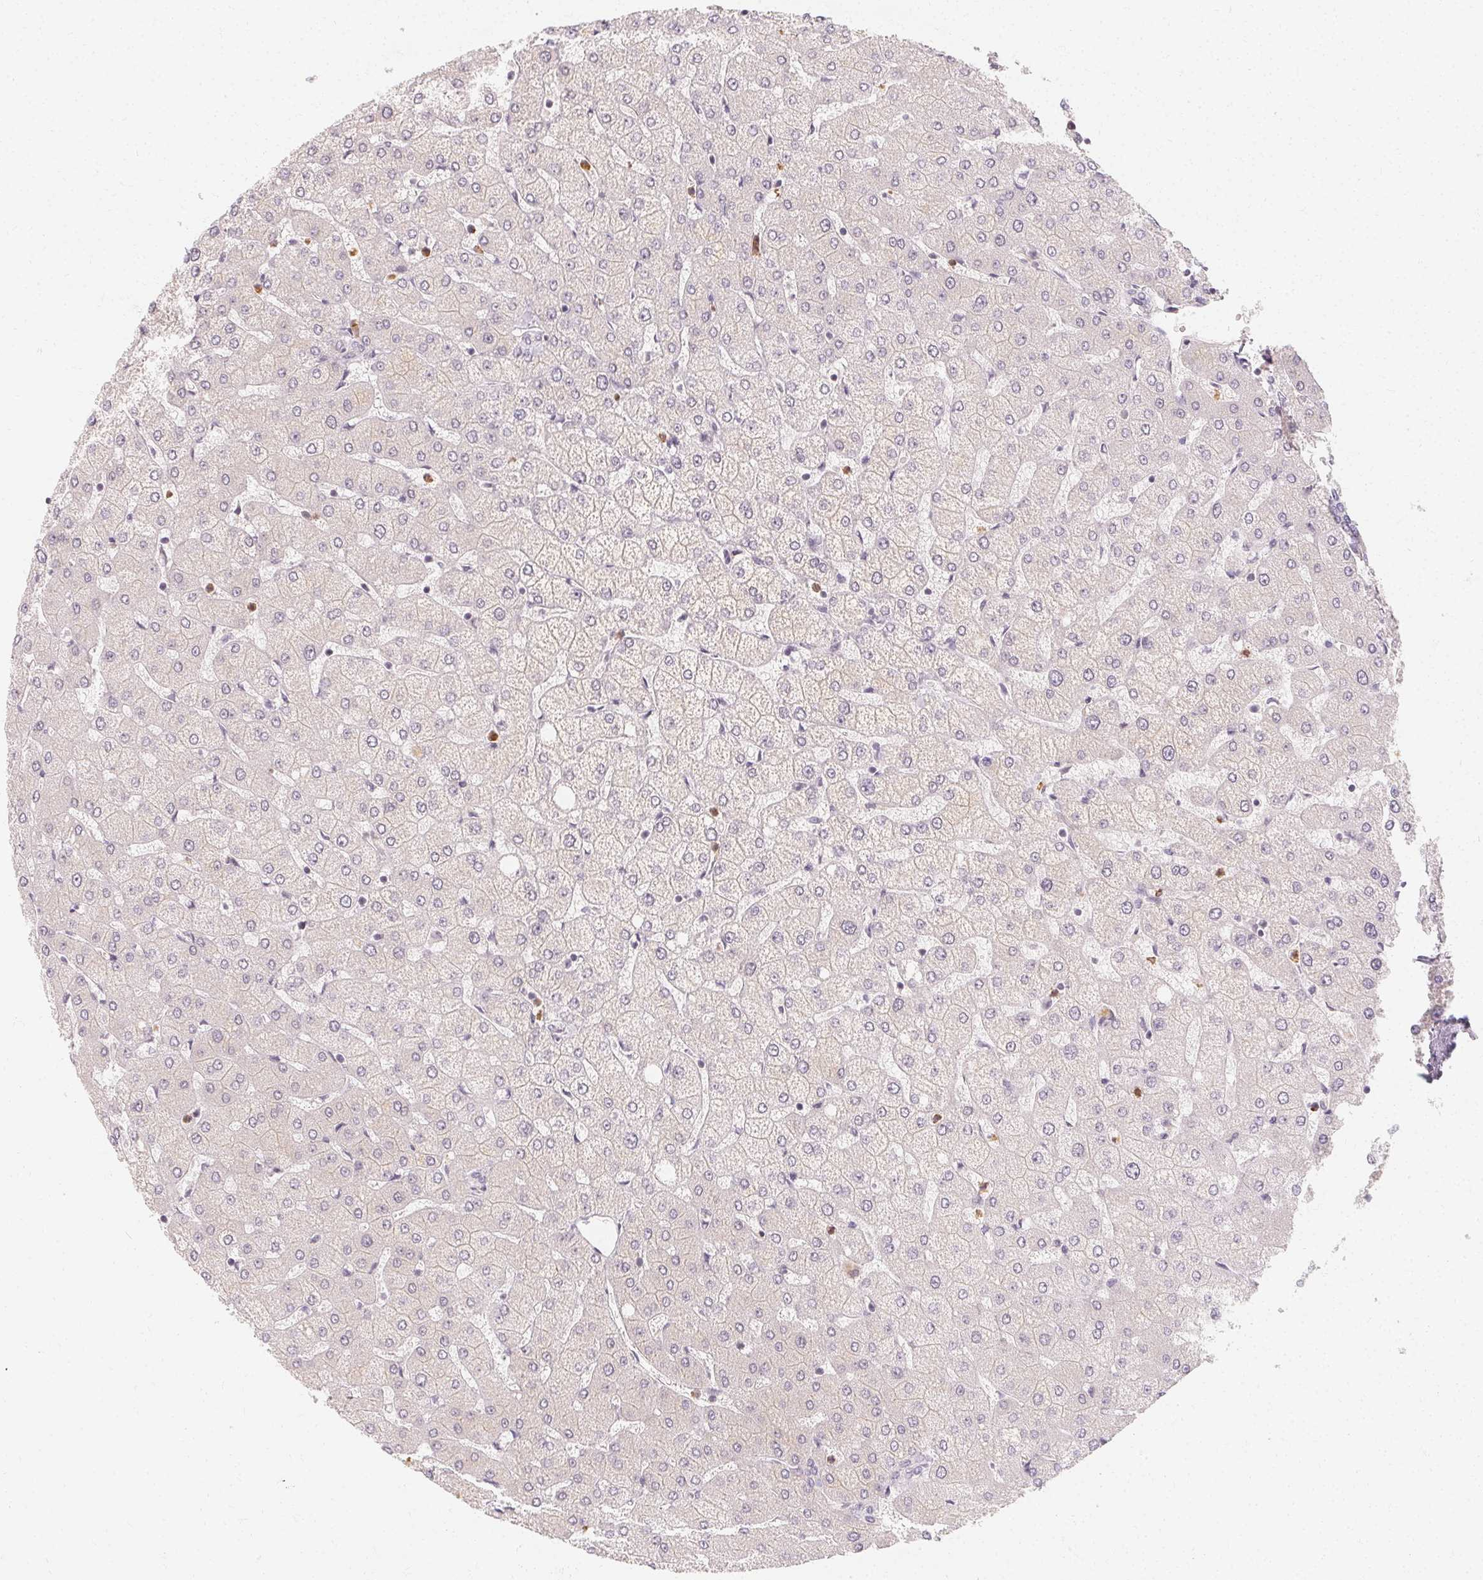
{"staining": {"intensity": "negative", "quantity": "none", "location": "none"}, "tissue": "liver", "cell_type": "Cholangiocytes", "image_type": "normal", "snomed": [{"axis": "morphology", "description": "Normal tissue, NOS"}, {"axis": "topography", "description": "Liver"}], "caption": "DAB (3,3'-diaminobenzidine) immunohistochemical staining of benign human liver displays no significant staining in cholangiocytes.", "gene": "CLCNKA", "patient": {"sex": "female", "age": 54}}